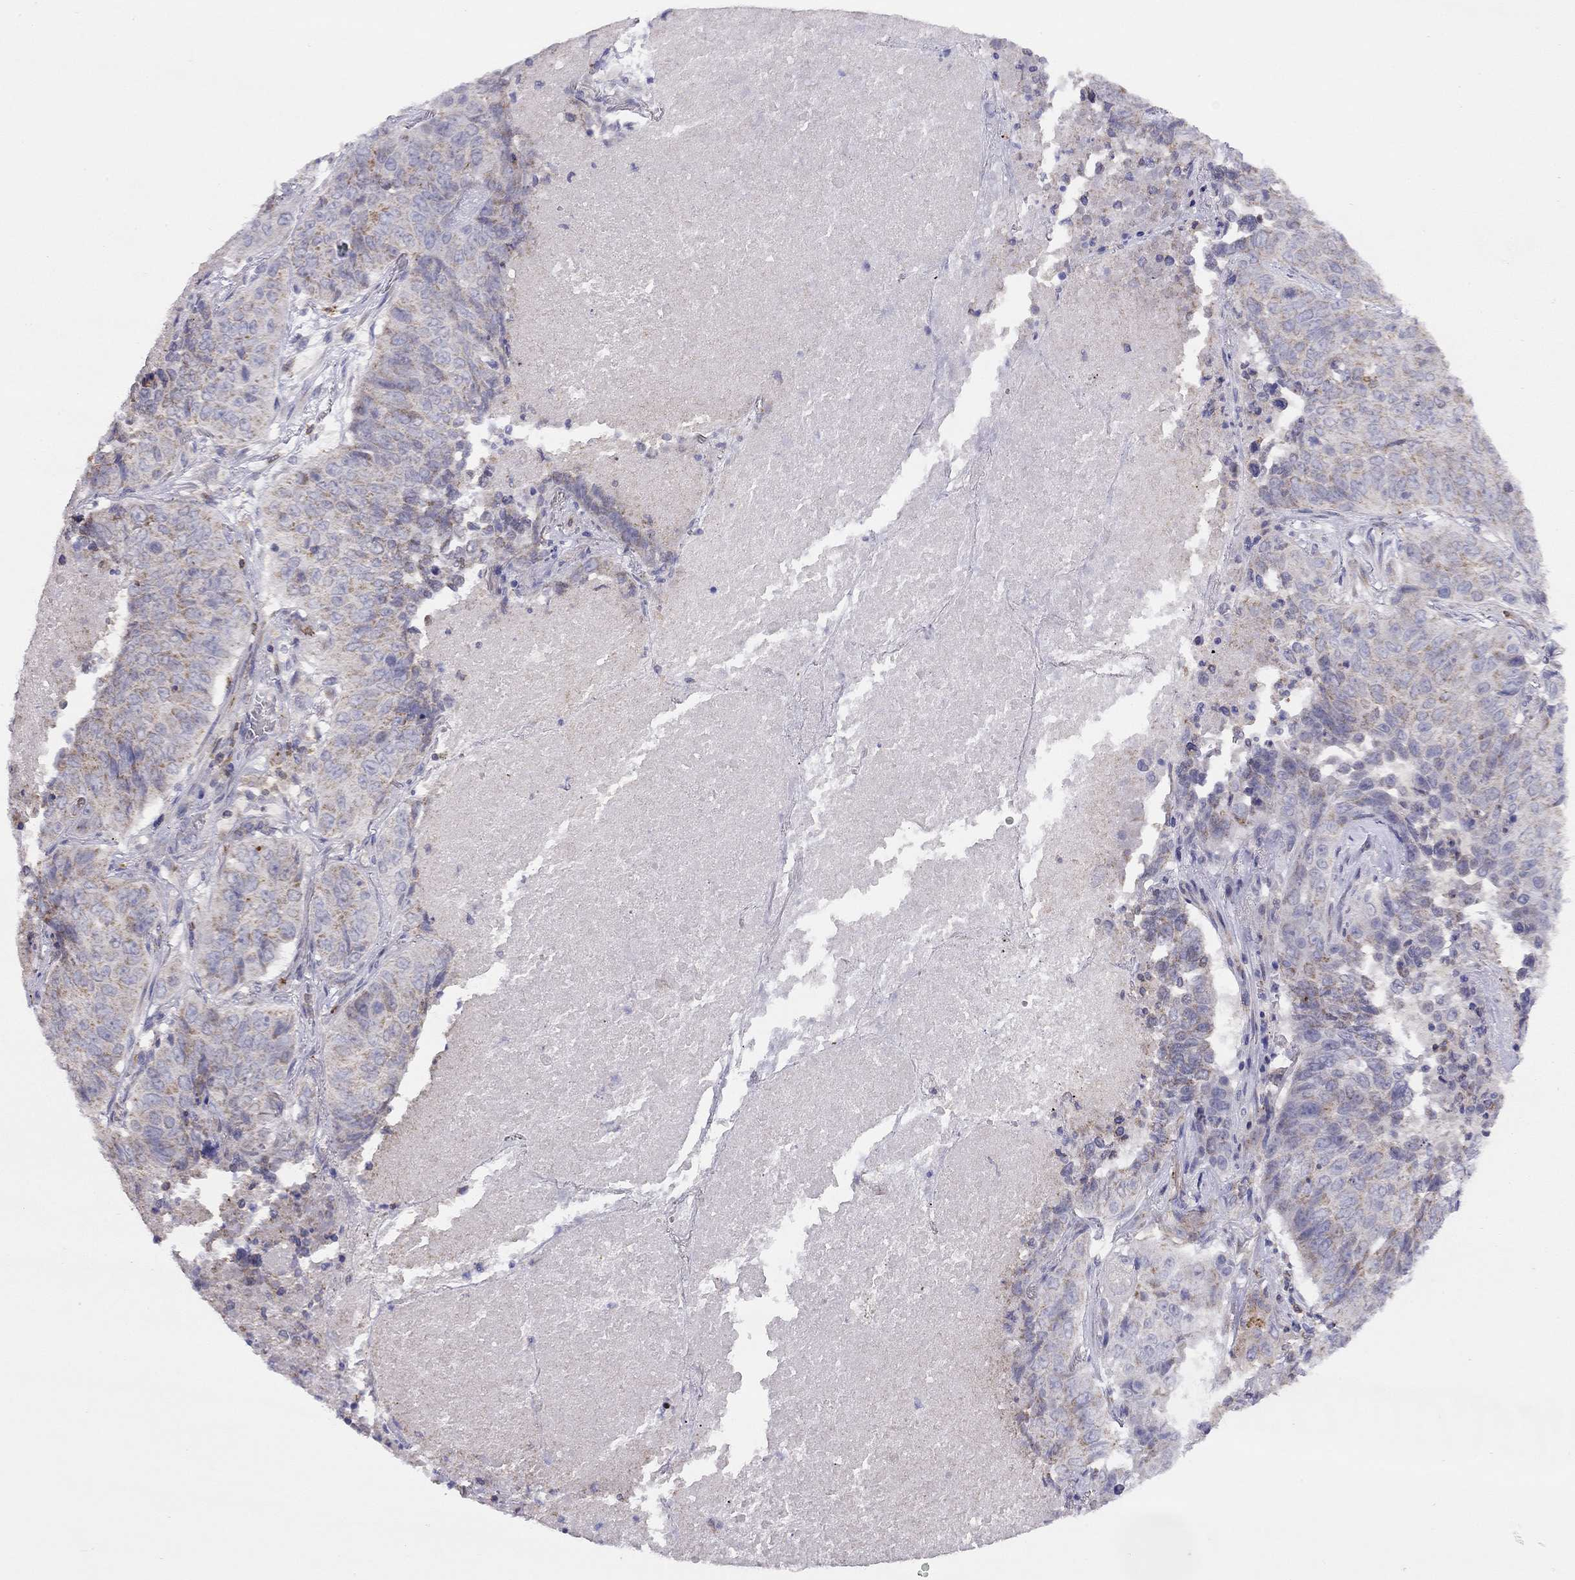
{"staining": {"intensity": "weak", "quantity": "<25%", "location": "cytoplasmic/membranous"}, "tissue": "lung cancer", "cell_type": "Tumor cells", "image_type": "cancer", "snomed": [{"axis": "morphology", "description": "Normal tissue, NOS"}, {"axis": "morphology", "description": "Squamous cell carcinoma, NOS"}, {"axis": "topography", "description": "Bronchus"}, {"axis": "topography", "description": "Lung"}], "caption": "A high-resolution micrograph shows immunohistochemistry staining of squamous cell carcinoma (lung), which exhibits no significant positivity in tumor cells.", "gene": "CITED1", "patient": {"sex": "male", "age": 64}}